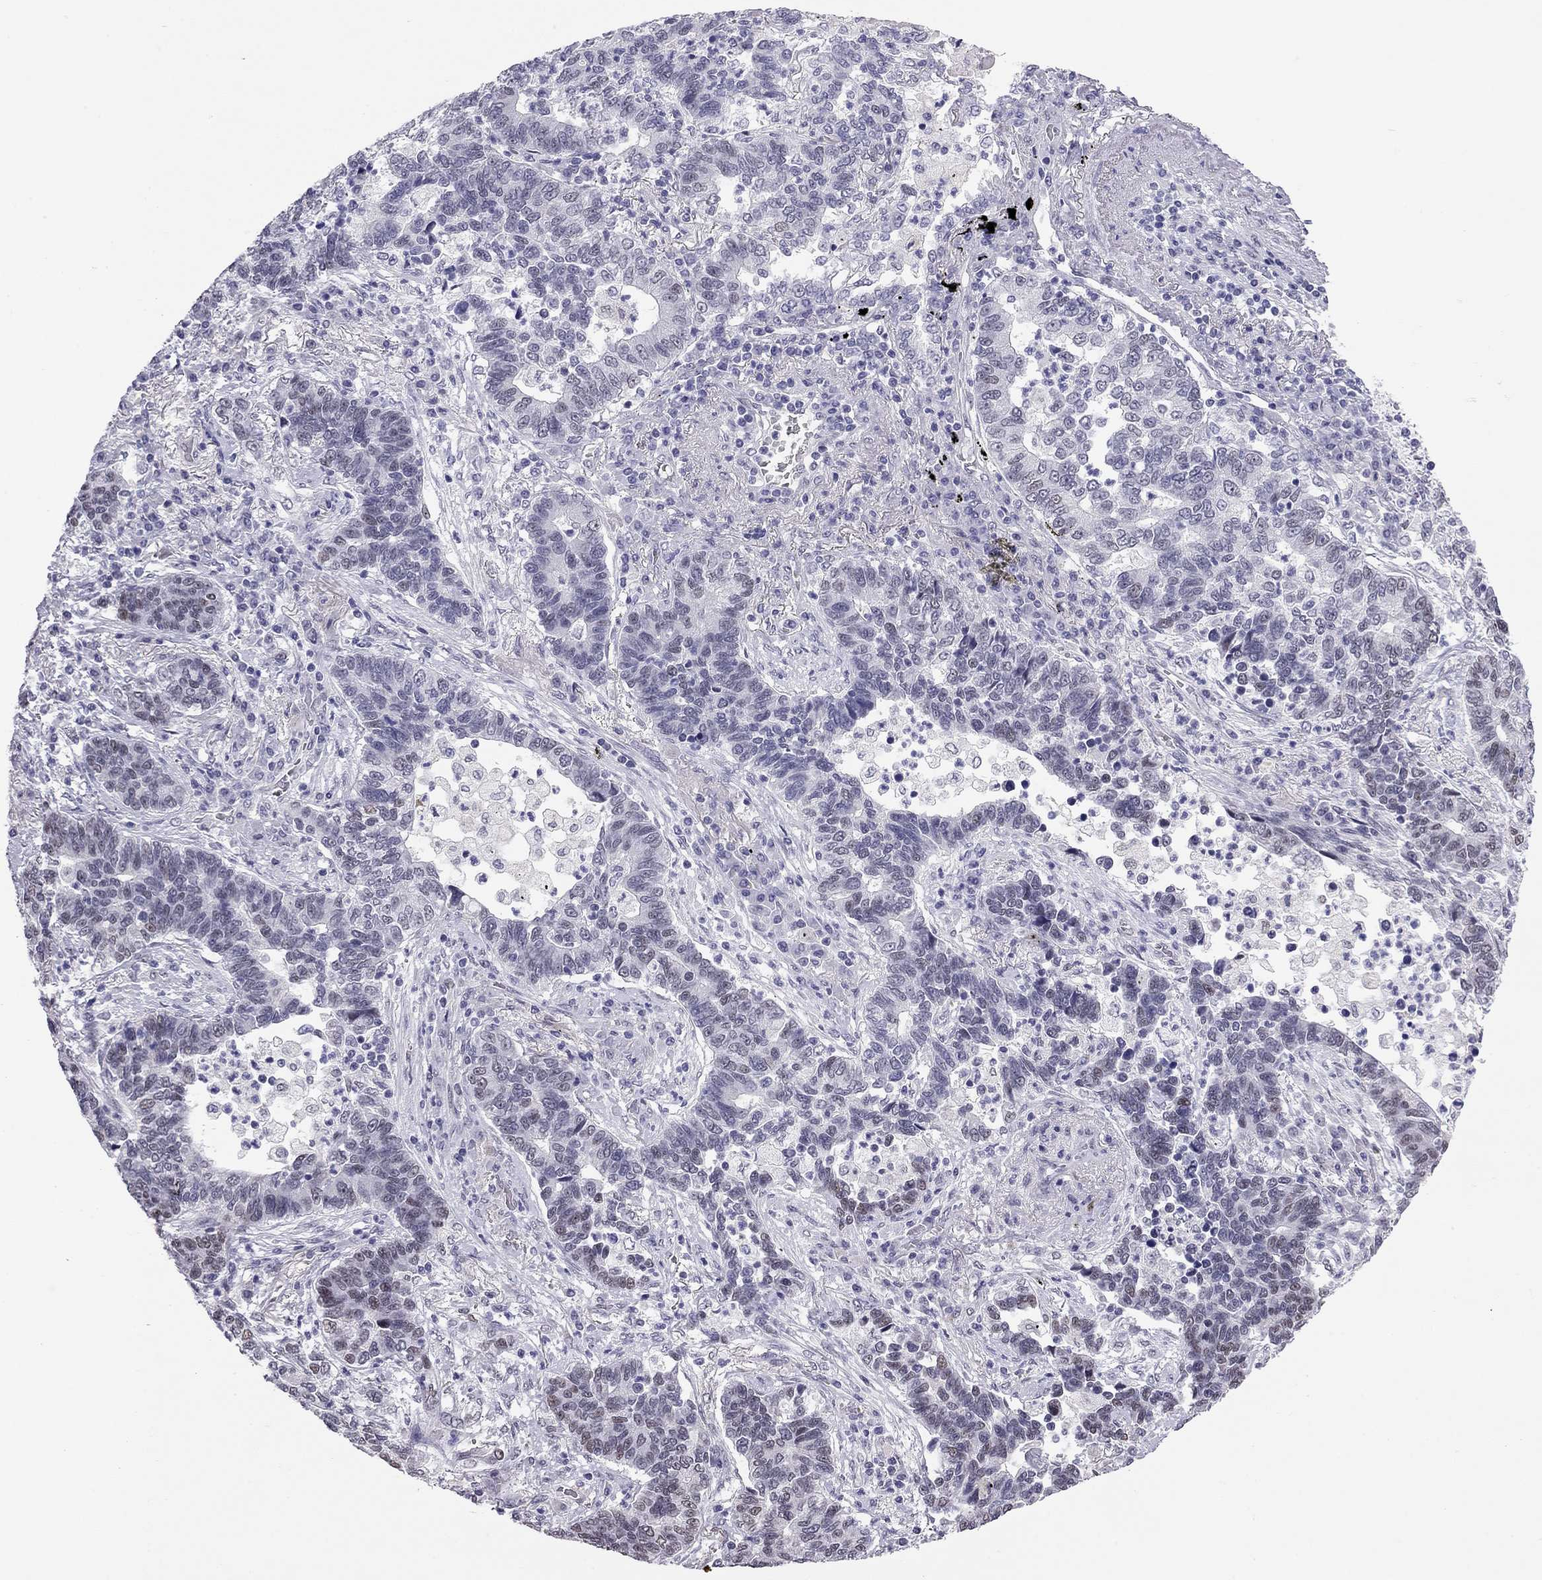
{"staining": {"intensity": "moderate", "quantity": "<25%", "location": "nuclear"}, "tissue": "lung cancer", "cell_type": "Tumor cells", "image_type": "cancer", "snomed": [{"axis": "morphology", "description": "Adenocarcinoma, NOS"}, {"axis": "topography", "description": "Lung"}], "caption": "Brown immunohistochemical staining in human lung adenocarcinoma shows moderate nuclear positivity in about <25% of tumor cells. The protein of interest is stained brown, and the nuclei are stained in blue (DAB IHC with brightfield microscopy, high magnification).", "gene": "DOT1L", "patient": {"sex": "female", "age": 57}}